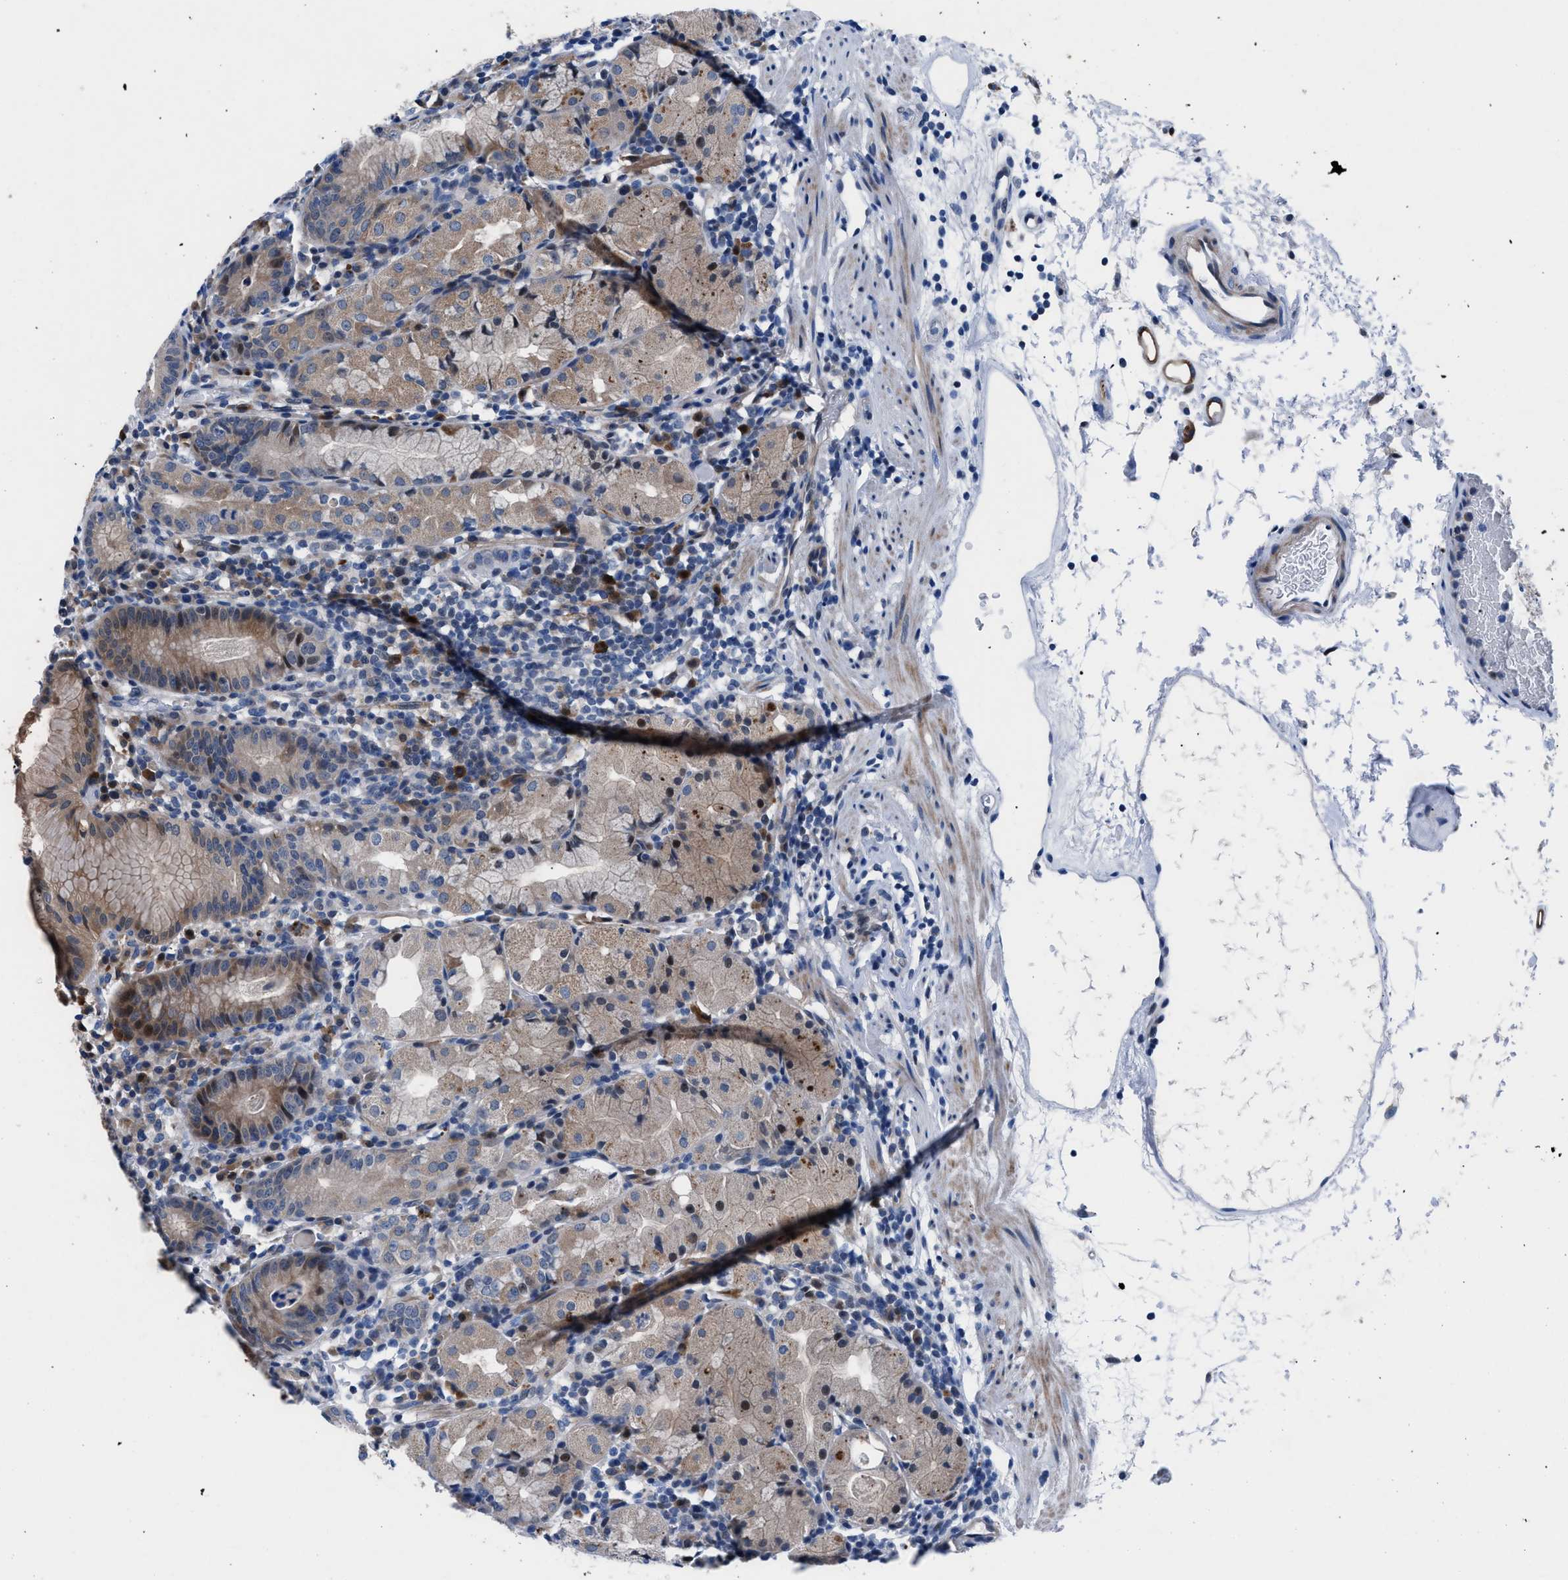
{"staining": {"intensity": "moderate", "quantity": ">75%", "location": "cytoplasmic/membranous"}, "tissue": "stomach", "cell_type": "Glandular cells", "image_type": "normal", "snomed": [{"axis": "morphology", "description": "Normal tissue, NOS"}, {"axis": "topography", "description": "Stomach"}, {"axis": "topography", "description": "Stomach, lower"}], "caption": "The micrograph shows a brown stain indicating the presence of a protein in the cytoplasmic/membranous of glandular cells in stomach.", "gene": "UAP1", "patient": {"sex": "female", "age": 75}}